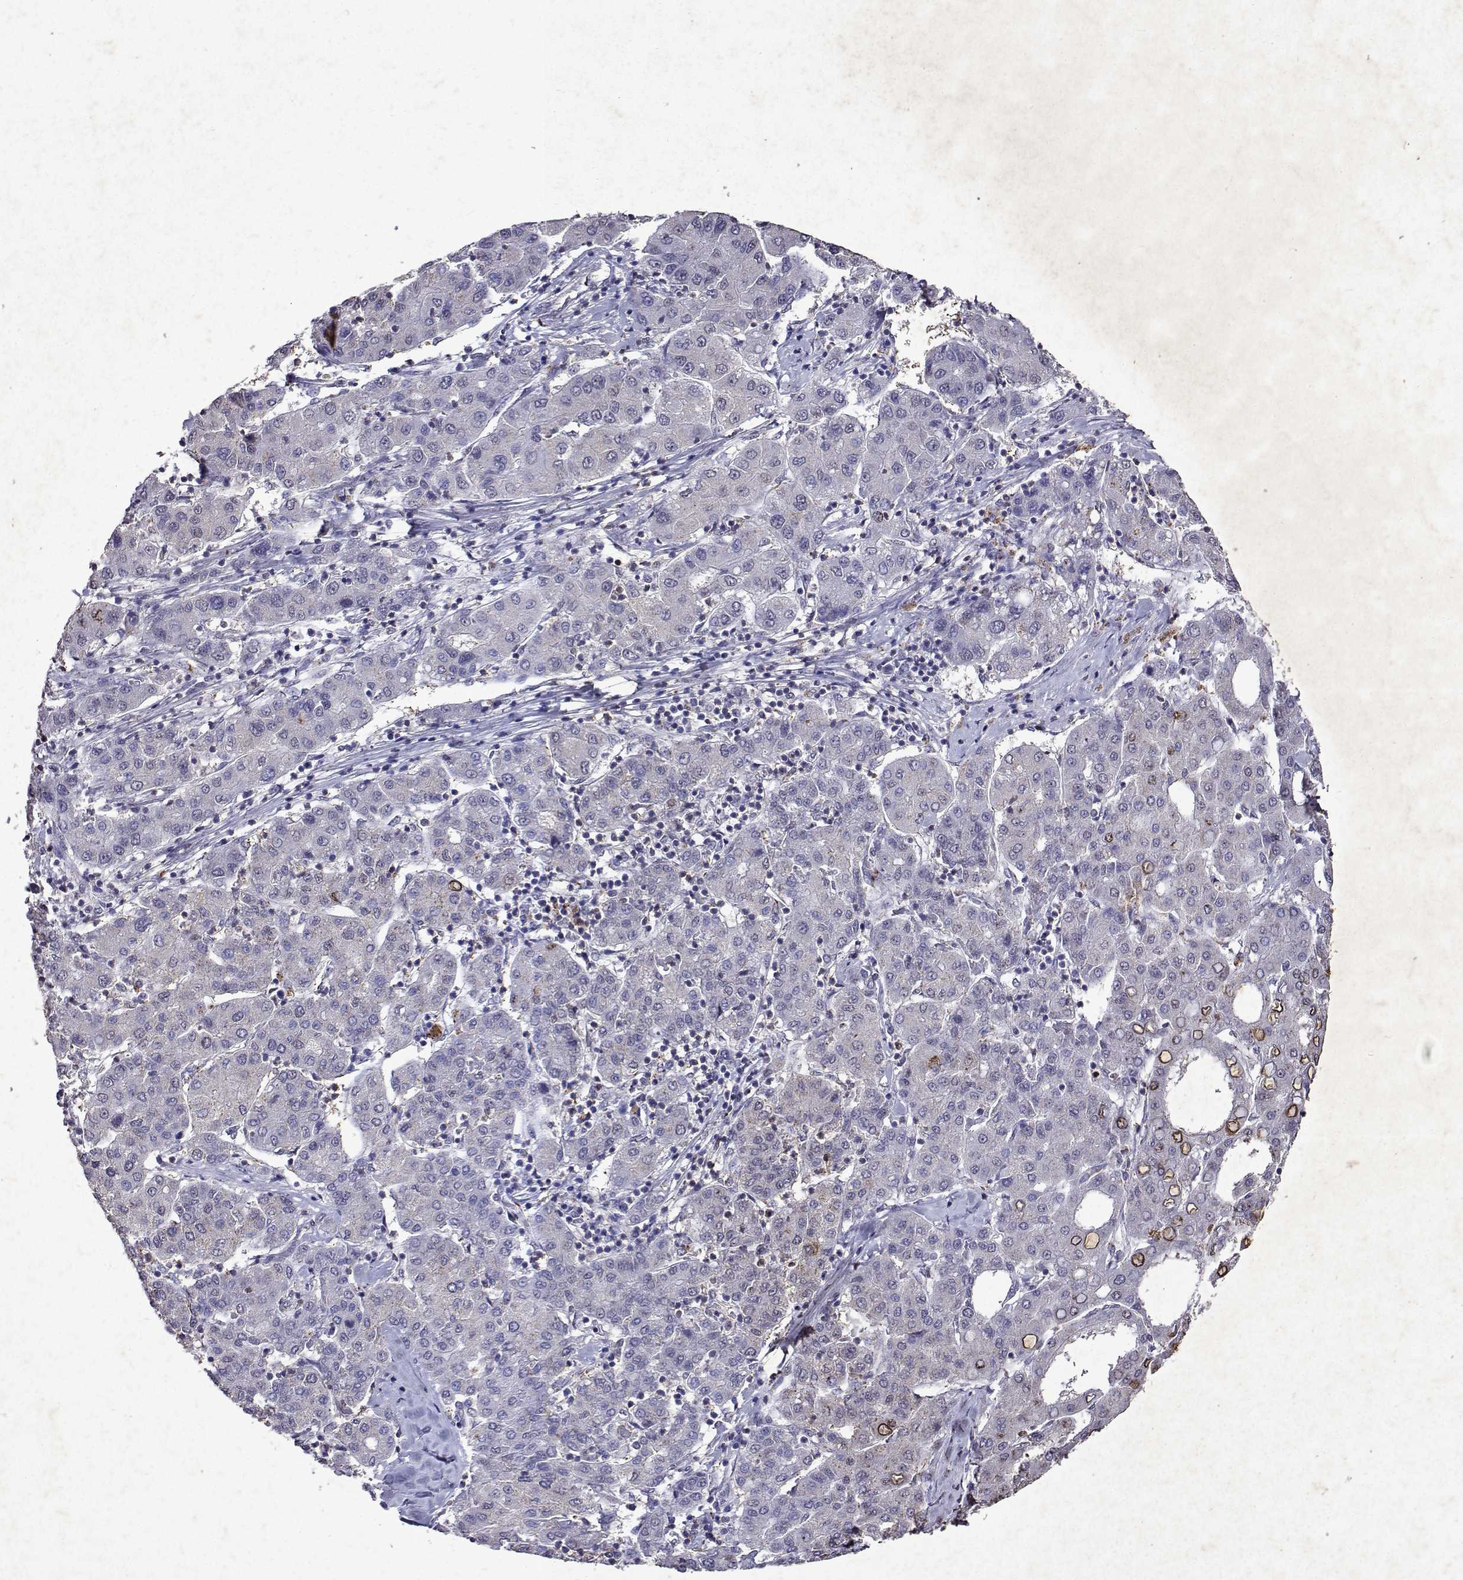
{"staining": {"intensity": "moderate", "quantity": "<25%", "location": "cytoplasmic/membranous"}, "tissue": "liver cancer", "cell_type": "Tumor cells", "image_type": "cancer", "snomed": [{"axis": "morphology", "description": "Carcinoma, Hepatocellular, NOS"}, {"axis": "topography", "description": "Liver"}], "caption": "Protein staining of liver cancer (hepatocellular carcinoma) tissue exhibits moderate cytoplasmic/membranous positivity in about <25% of tumor cells.", "gene": "DUSP28", "patient": {"sex": "male", "age": 65}}